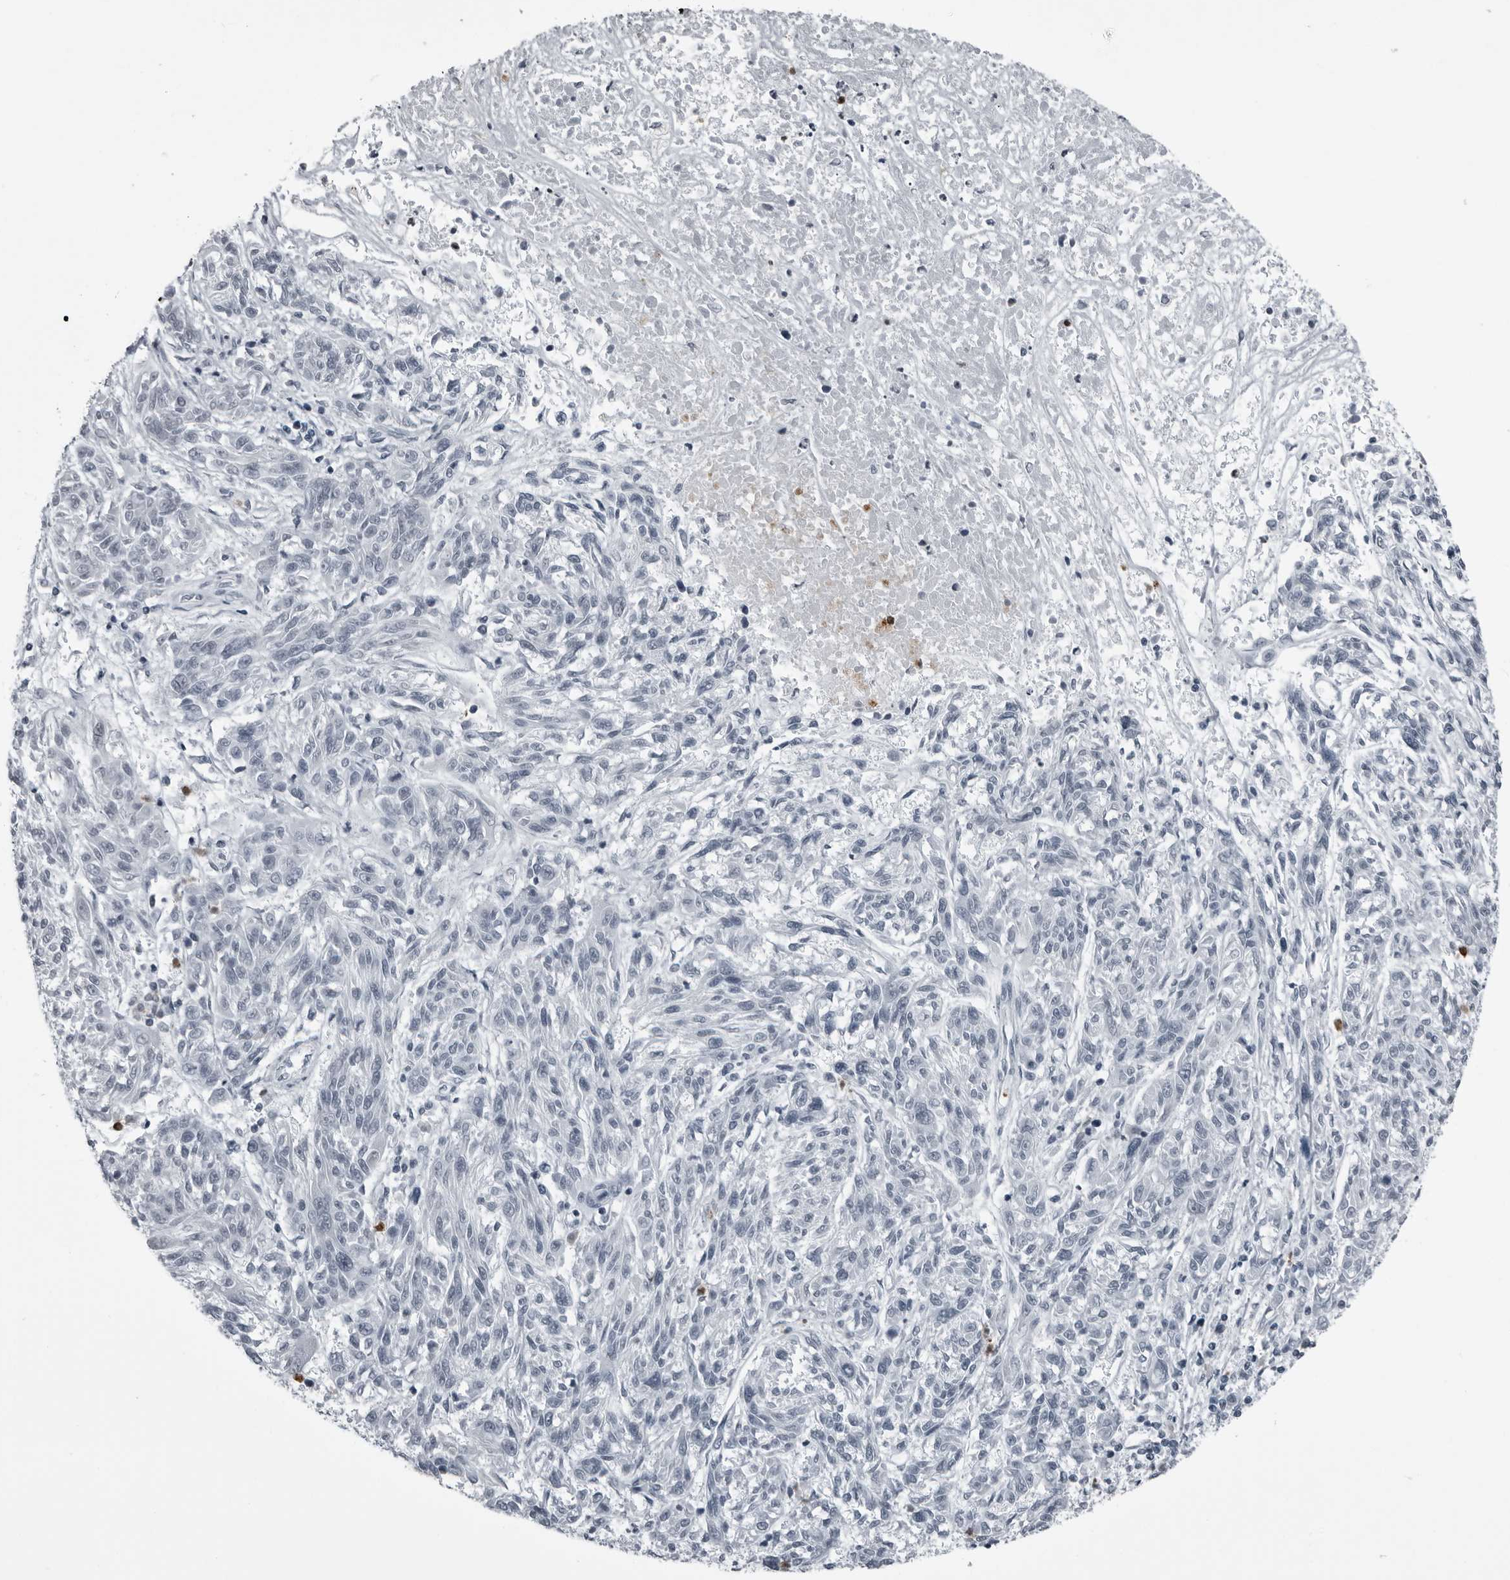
{"staining": {"intensity": "negative", "quantity": "none", "location": "none"}, "tissue": "melanoma", "cell_type": "Tumor cells", "image_type": "cancer", "snomed": [{"axis": "morphology", "description": "Malignant melanoma, NOS"}, {"axis": "topography", "description": "Skin"}], "caption": "Immunohistochemical staining of human malignant melanoma reveals no significant positivity in tumor cells.", "gene": "RTCA", "patient": {"sex": "male", "age": 53}}